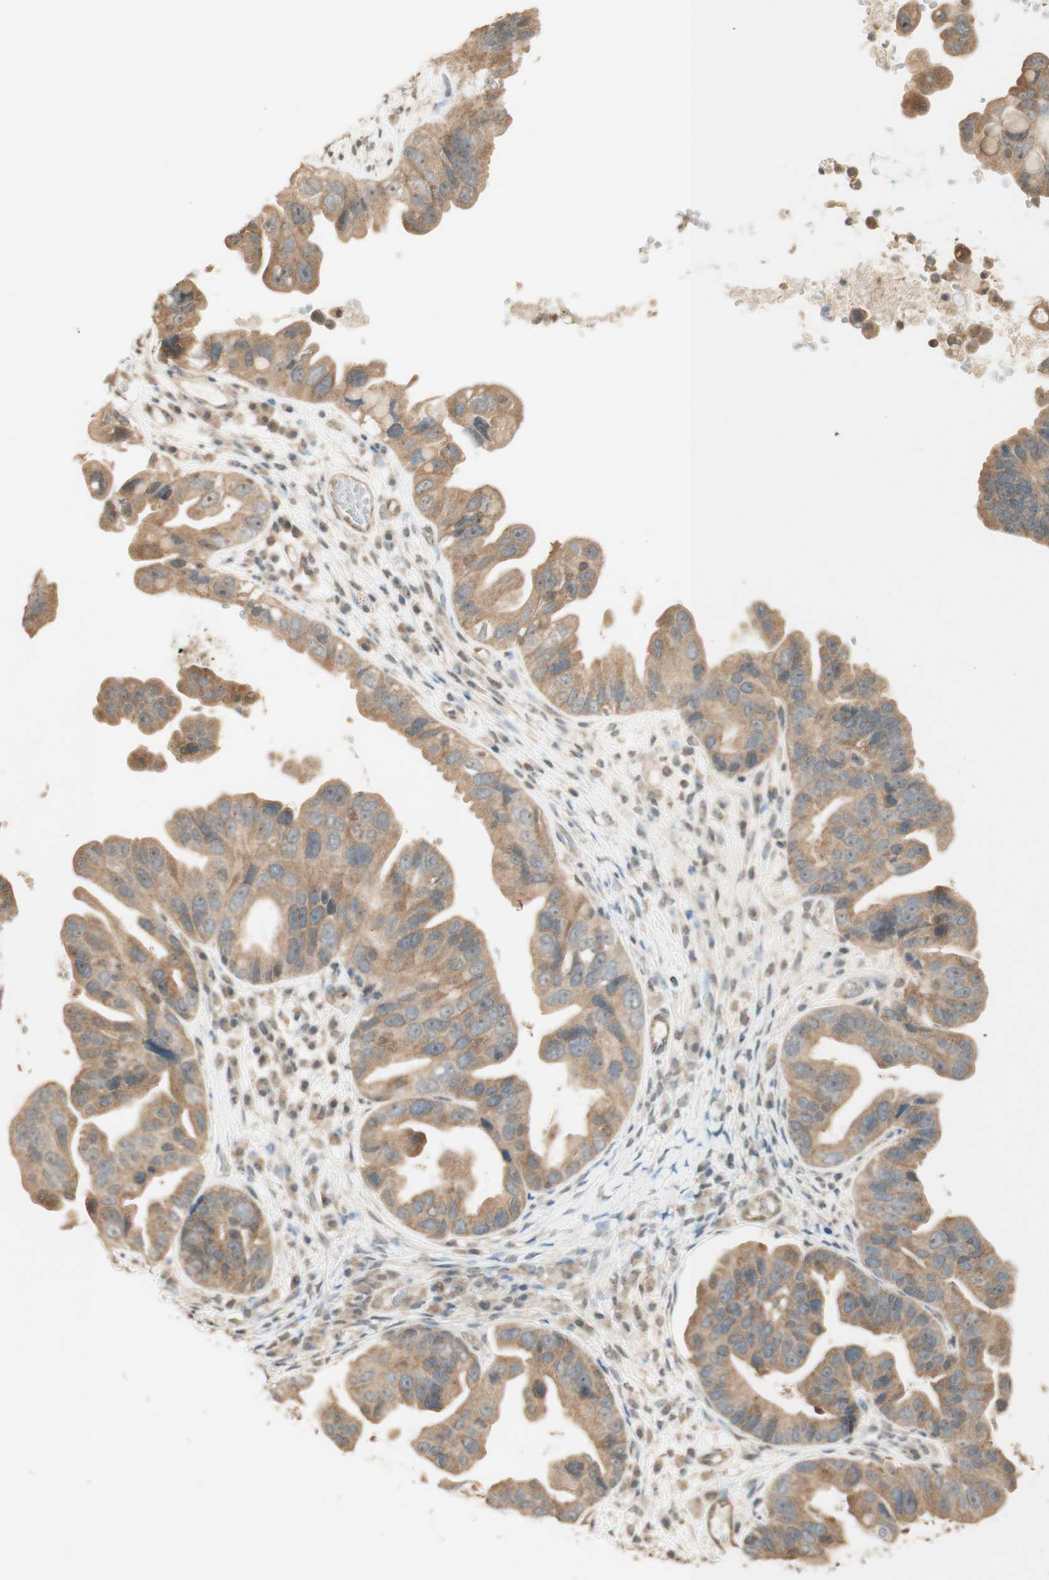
{"staining": {"intensity": "weak", "quantity": ">75%", "location": "cytoplasmic/membranous"}, "tissue": "ovarian cancer", "cell_type": "Tumor cells", "image_type": "cancer", "snomed": [{"axis": "morphology", "description": "Cystadenocarcinoma, serous, NOS"}, {"axis": "topography", "description": "Ovary"}], "caption": "DAB immunohistochemical staining of human ovarian serous cystadenocarcinoma exhibits weak cytoplasmic/membranous protein expression in about >75% of tumor cells.", "gene": "SPINT2", "patient": {"sex": "female", "age": 56}}